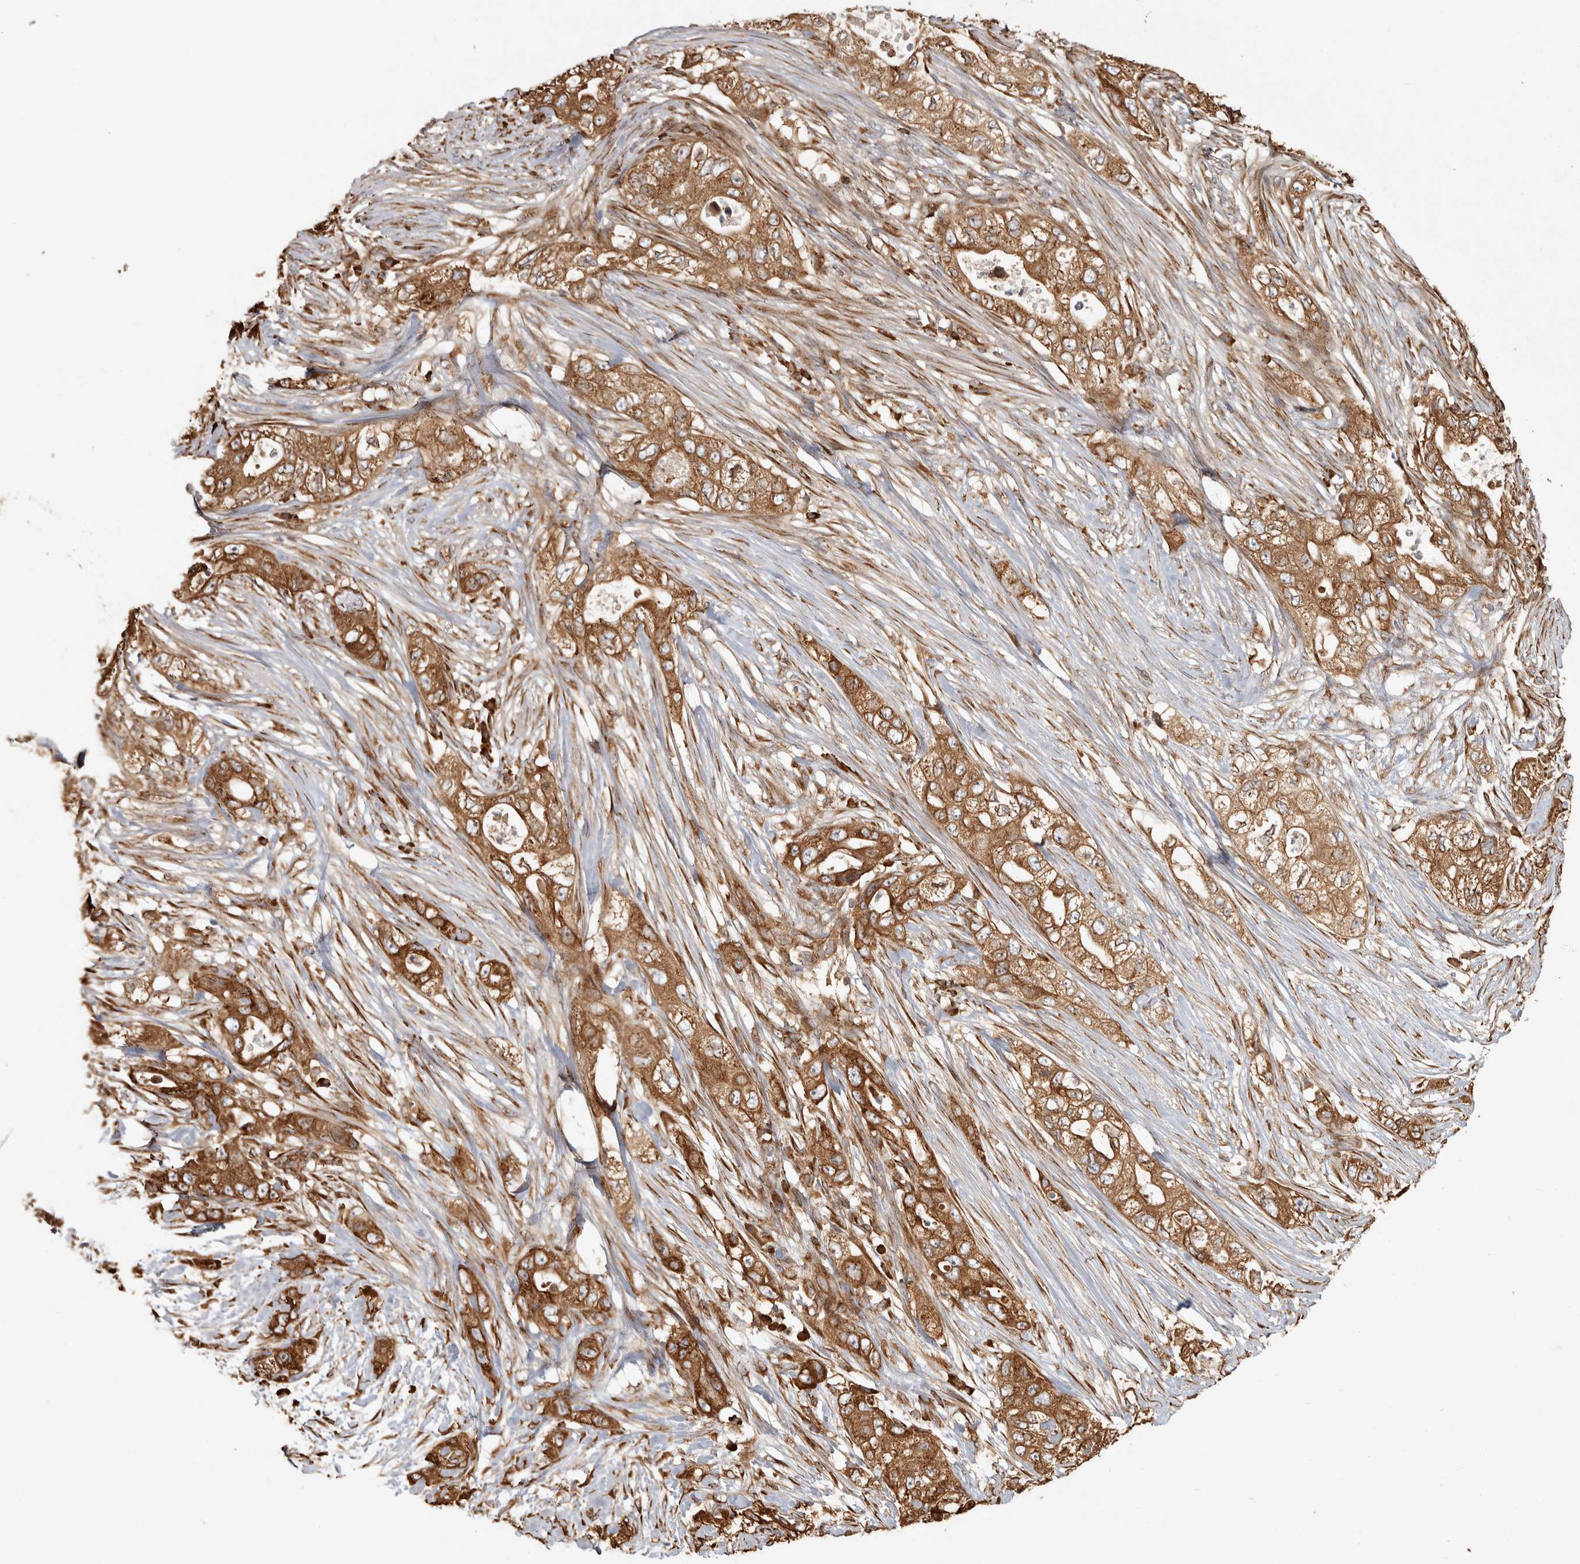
{"staining": {"intensity": "moderate", "quantity": ">75%", "location": "cytoplasmic/membranous"}, "tissue": "pancreatic cancer", "cell_type": "Tumor cells", "image_type": "cancer", "snomed": [{"axis": "morphology", "description": "Adenocarcinoma, NOS"}, {"axis": "topography", "description": "Pancreas"}], "caption": "Adenocarcinoma (pancreatic) stained with a protein marker reveals moderate staining in tumor cells.", "gene": "CAMSAP2", "patient": {"sex": "female", "age": 73}}